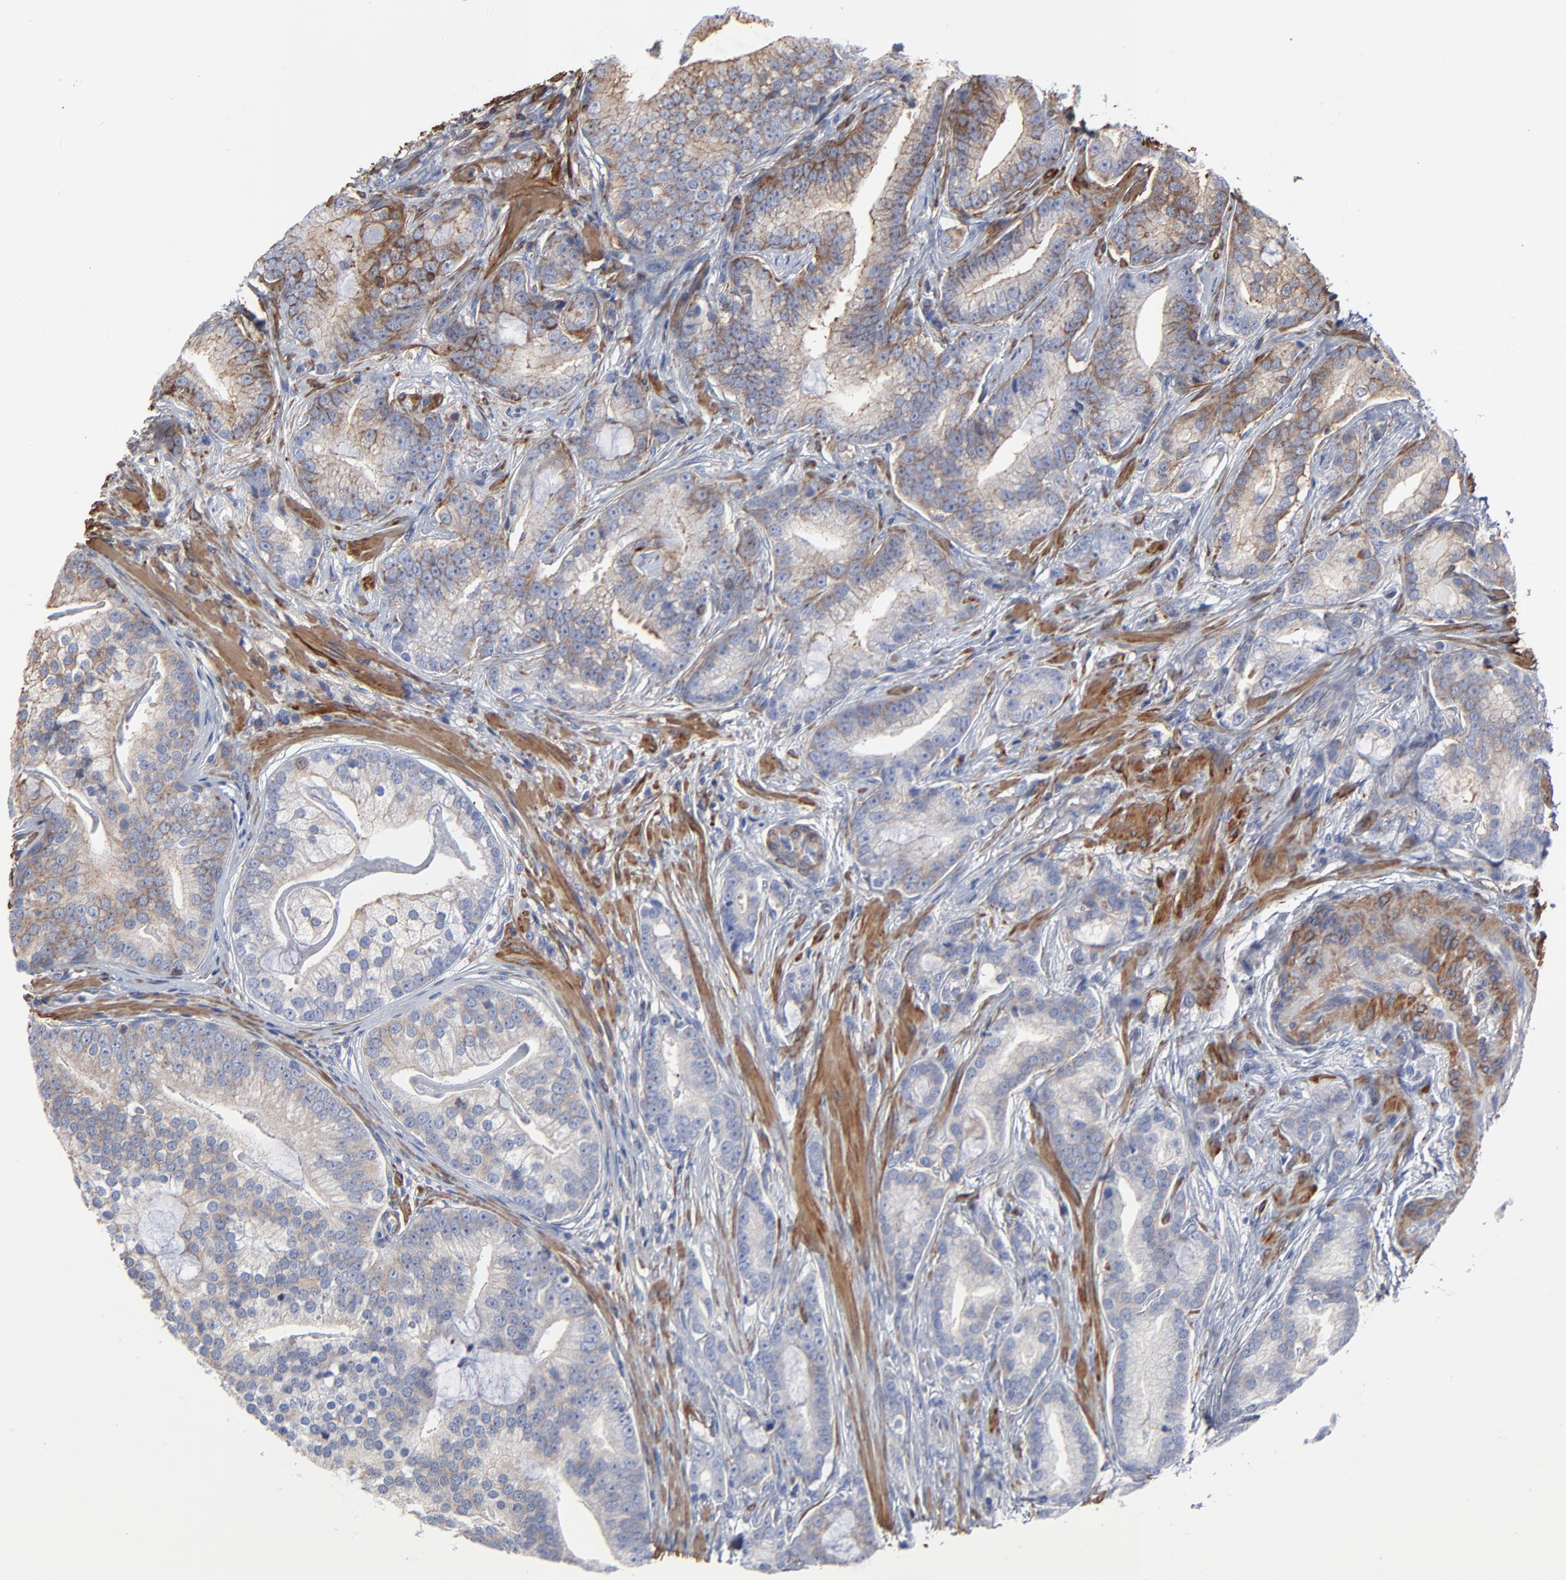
{"staining": {"intensity": "weak", "quantity": ">75%", "location": "cytoplasmic/membranous"}, "tissue": "prostate cancer", "cell_type": "Tumor cells", "image_type": "cancer", "snomed": [{"axis": "morphology", "description": "Adenocarcinoma, Low grade"}, {"axis": "topography", "description": "Prostate"}], "caption": "The photomicrograph displays a brown stain indicating the presence of a protein in the cytoplasmic/membranous of tumor cells in low-grade adenocarcinoma (prostate). The staining was performed using DAB, with brown indicating positive protein expression. Nuclei are stained blue with hematoxylin.", "gene": "ACTA2", "patient": {"sex": "male", "age": 58}}